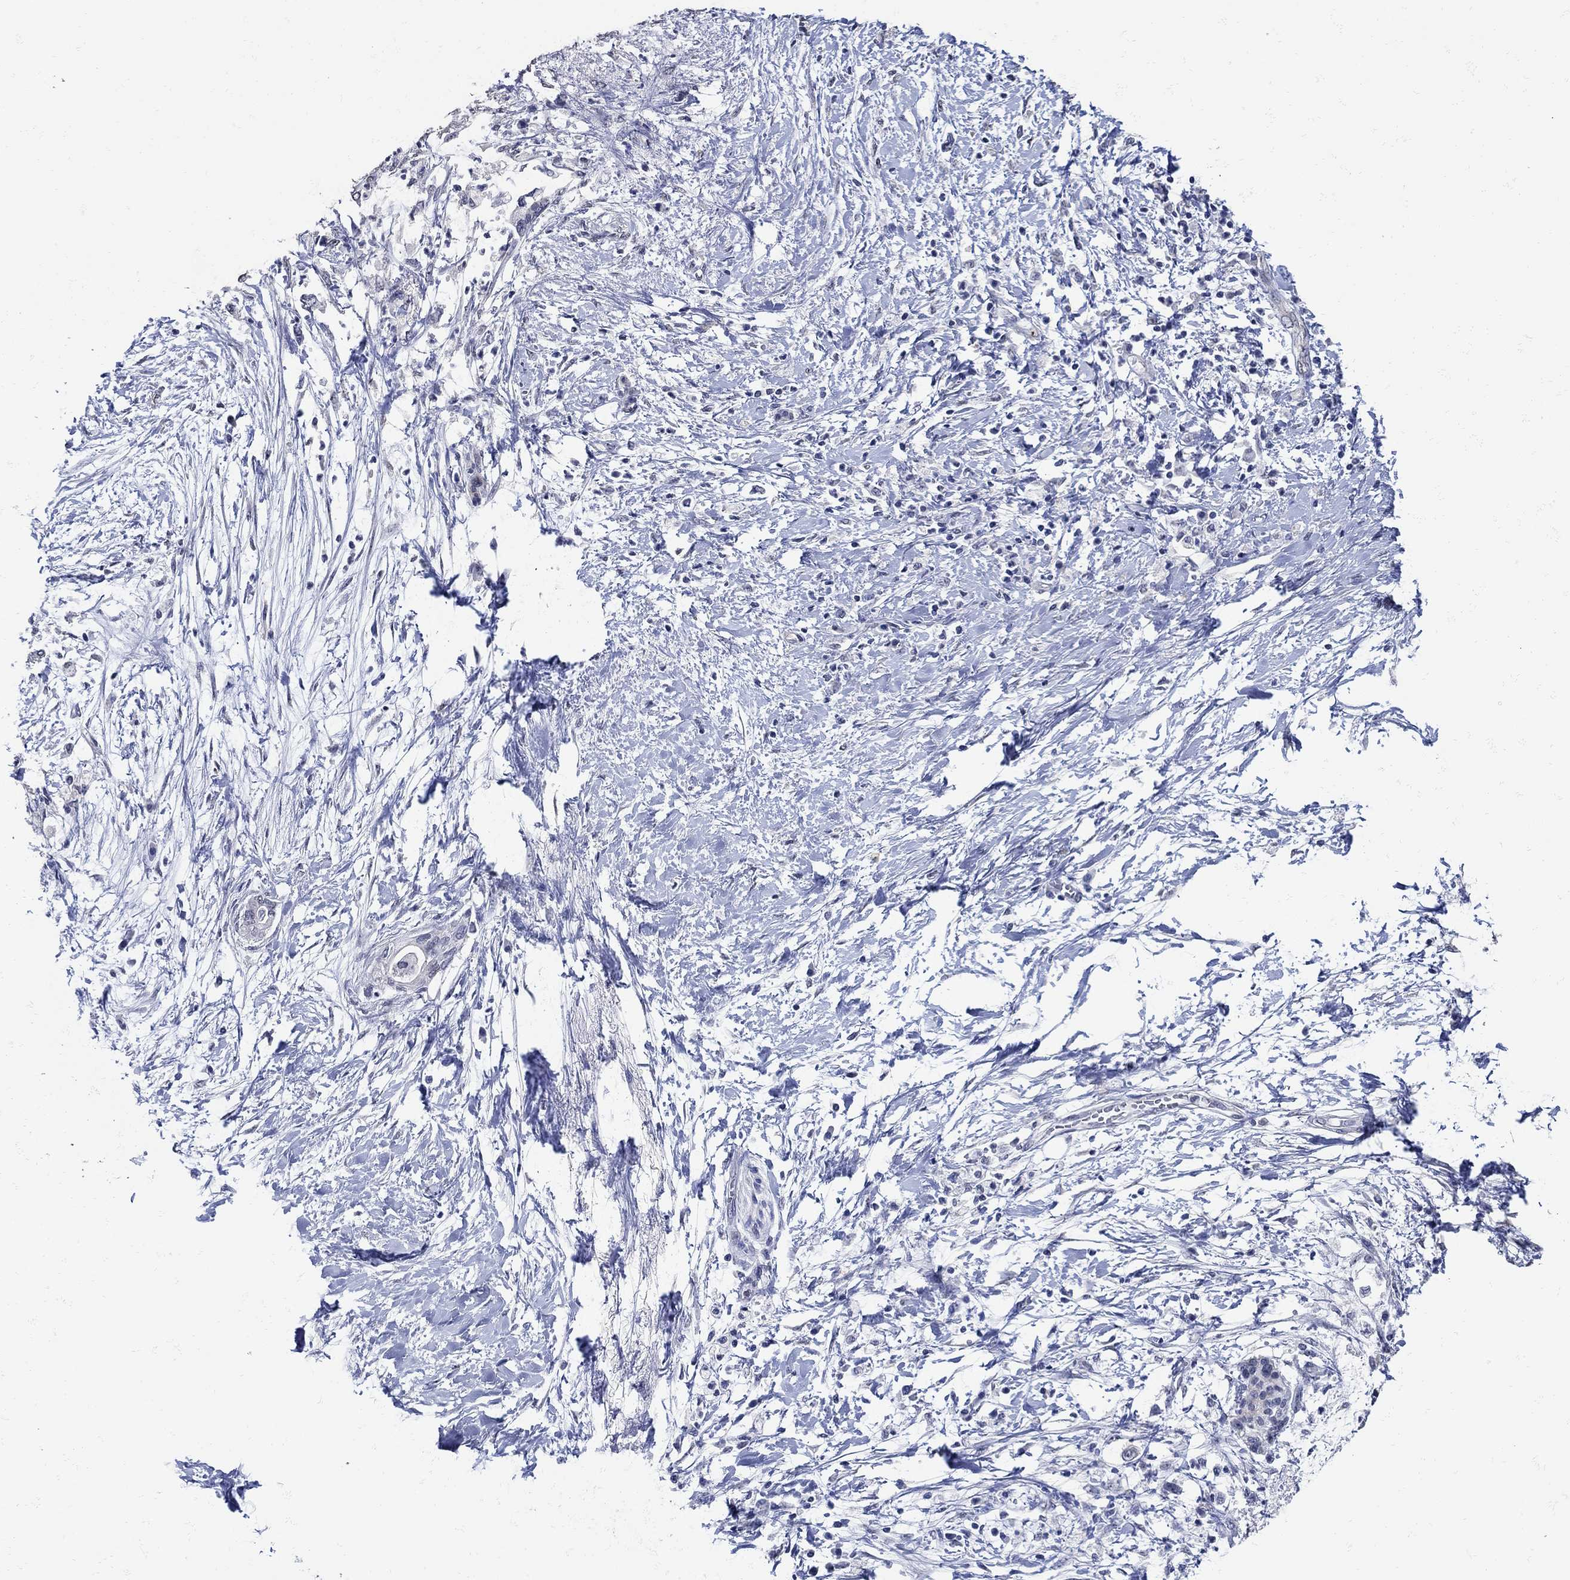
{"staining": {"intensity": "negative", "quantity": "none", "location": "none"}, "tissue": "pancreatic cancer", "cell_type": "Tumor cells", "image_type": "cancer", "snomed": [{"axis": "morphology", "description": "Normal tissue, NOS"}, {"axis": "morphology", "description": "Adenocarcinoma, NOS"}, {"axis": "topography", "description": "Pancreas"}, {"axis": "topography", "description": "Duodenum"}], "caption": "The photomicrograph reveals no staining of tumor cells in pancreatic adenocarcinoma.", "gene": "KCNN3", "patient": {"sex": "female", "age": 60}}